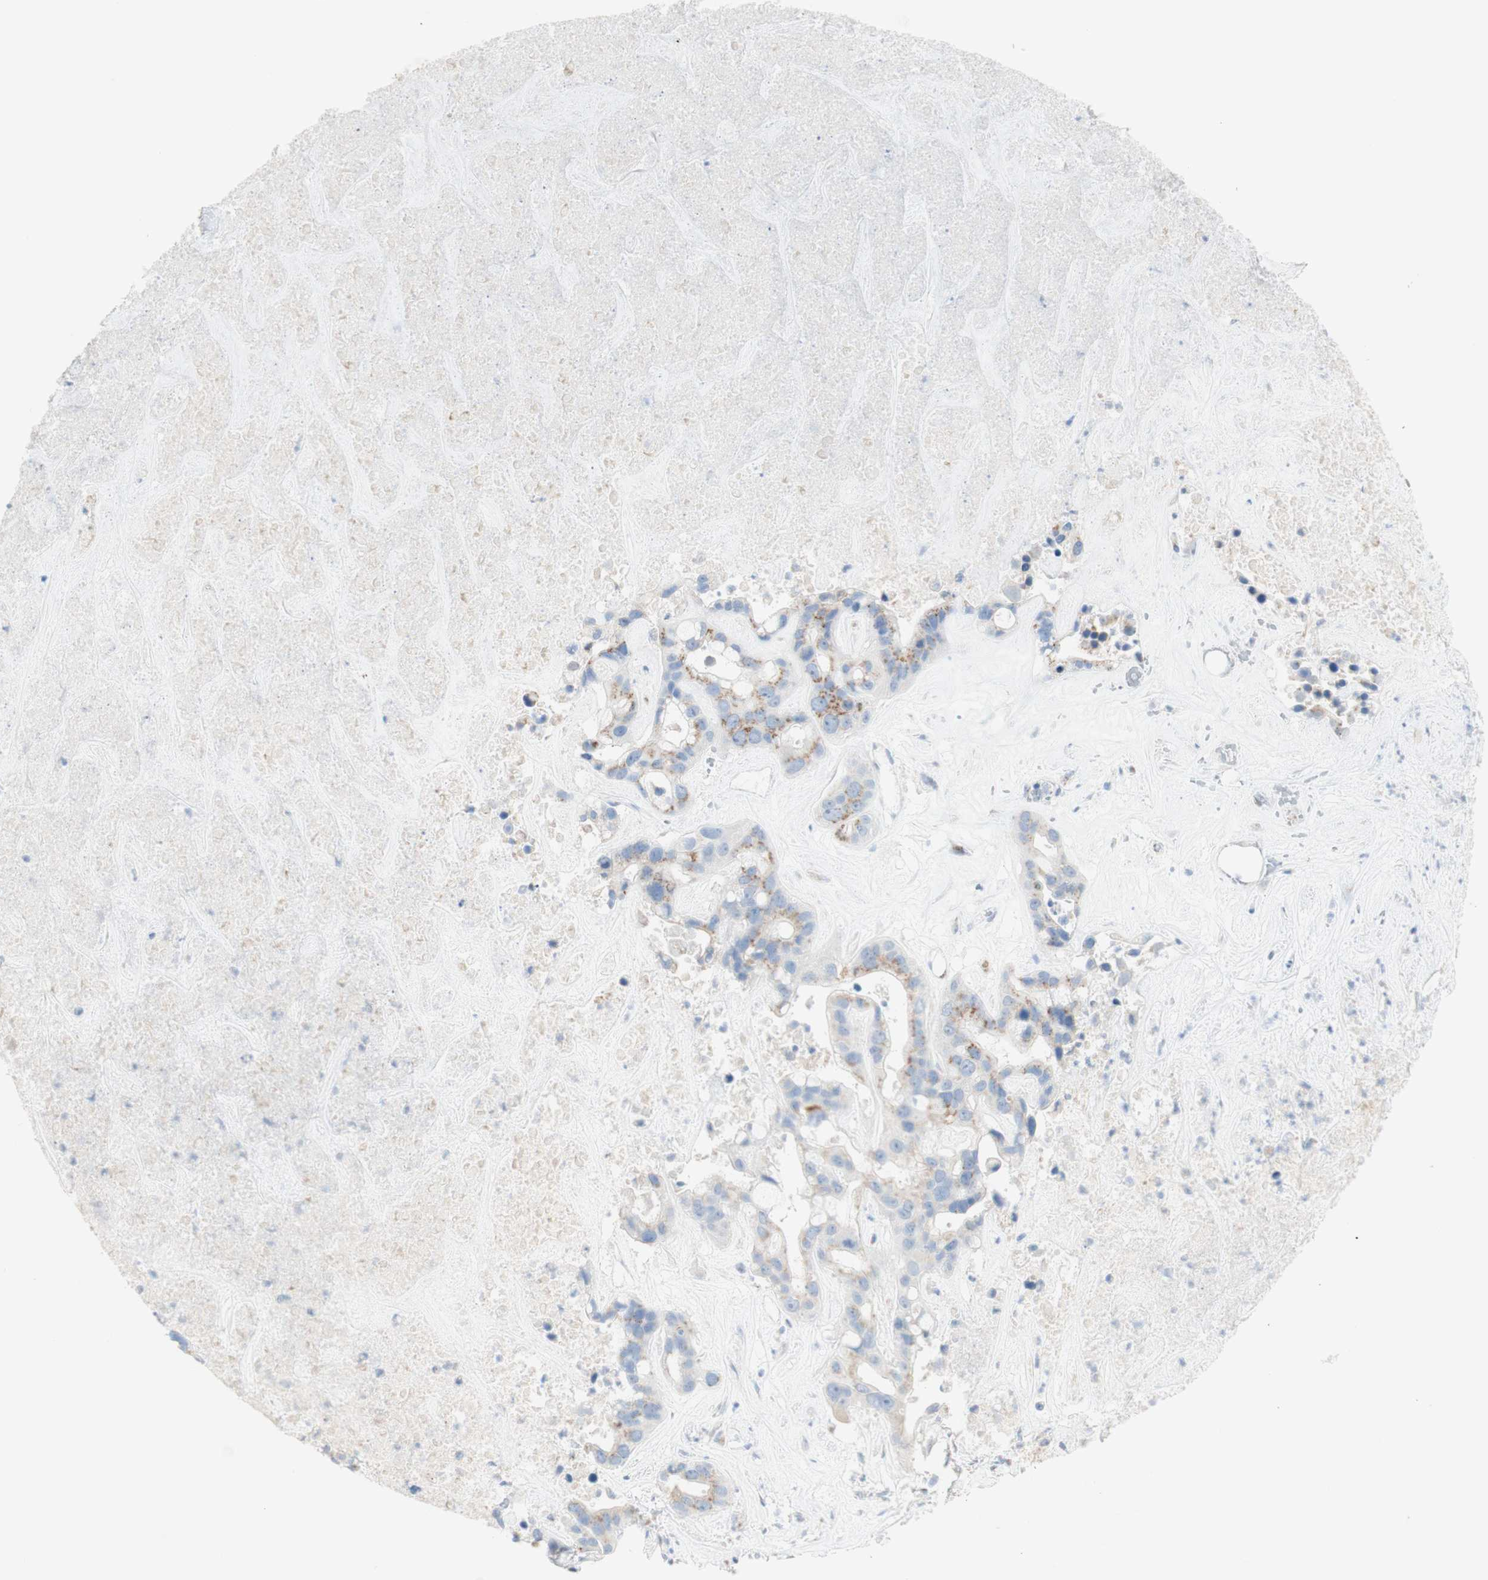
{"staining": {"intensity": "moderate", "quantity": "25%-75%", "location": "cytoplasmic/membranous"}, "tissue": "liver cancer", "cell_type": "Tumor cells", "image_type": "cancer", "snomed": [{"axis": "morphology", "description": "Cholangiocarcinoma"}, {"axis": "topography", "description": "Liver"}], "caption": "IHC micrograph of liver cholangiocarcinoma stained for a protein (brown), which exhibits medium levels of moderate cytoplasmic/membranous expression in about 25%-75% of tumor cells.", "gene": "MANEA", "patient": {"sex": "female", "age": 65}}